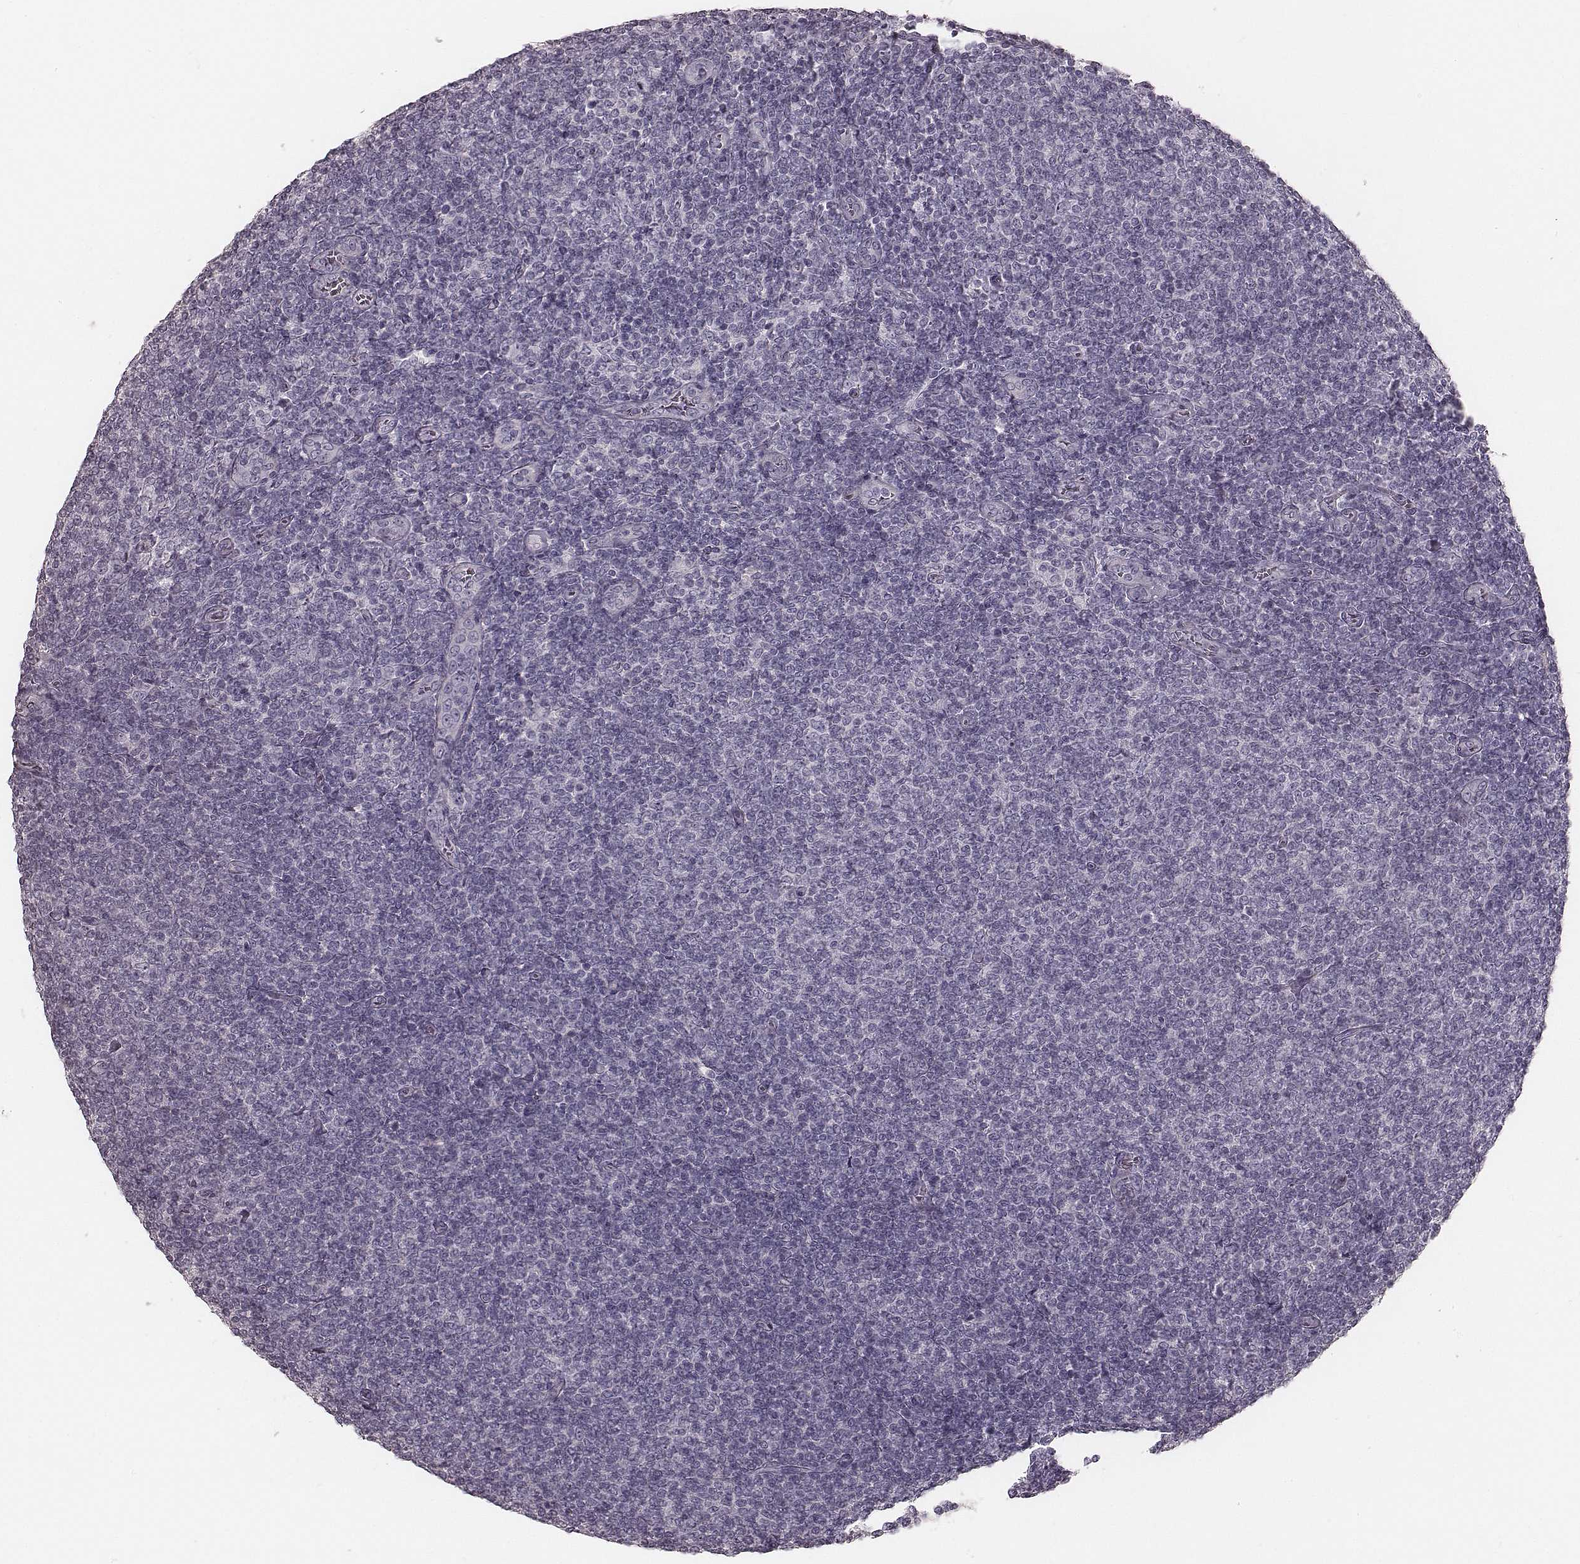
{"staining": {"intensity": "negative", "quantity": "none", "location": "none"}, "tissue": "lymphoma", "cell_type": "Tumor cells", "image_type": "cancer", "snomed": [{"axis": "morphology", "description": "Malignant lymphoma, non-Hodgkin's type, Low grade"}, {"axis": "topography", "description": "Lymph node"}], "caption": "Low-grade malignant lymphoma, non-Hodgkin's type was stained to show a protein in brown. There is no significant expression in tumor cells. (Immunohistochemistry, brightfield microscopy, high magnification).", "gene": "ZP4", "patient": {"sex": "male", "age": 52}}